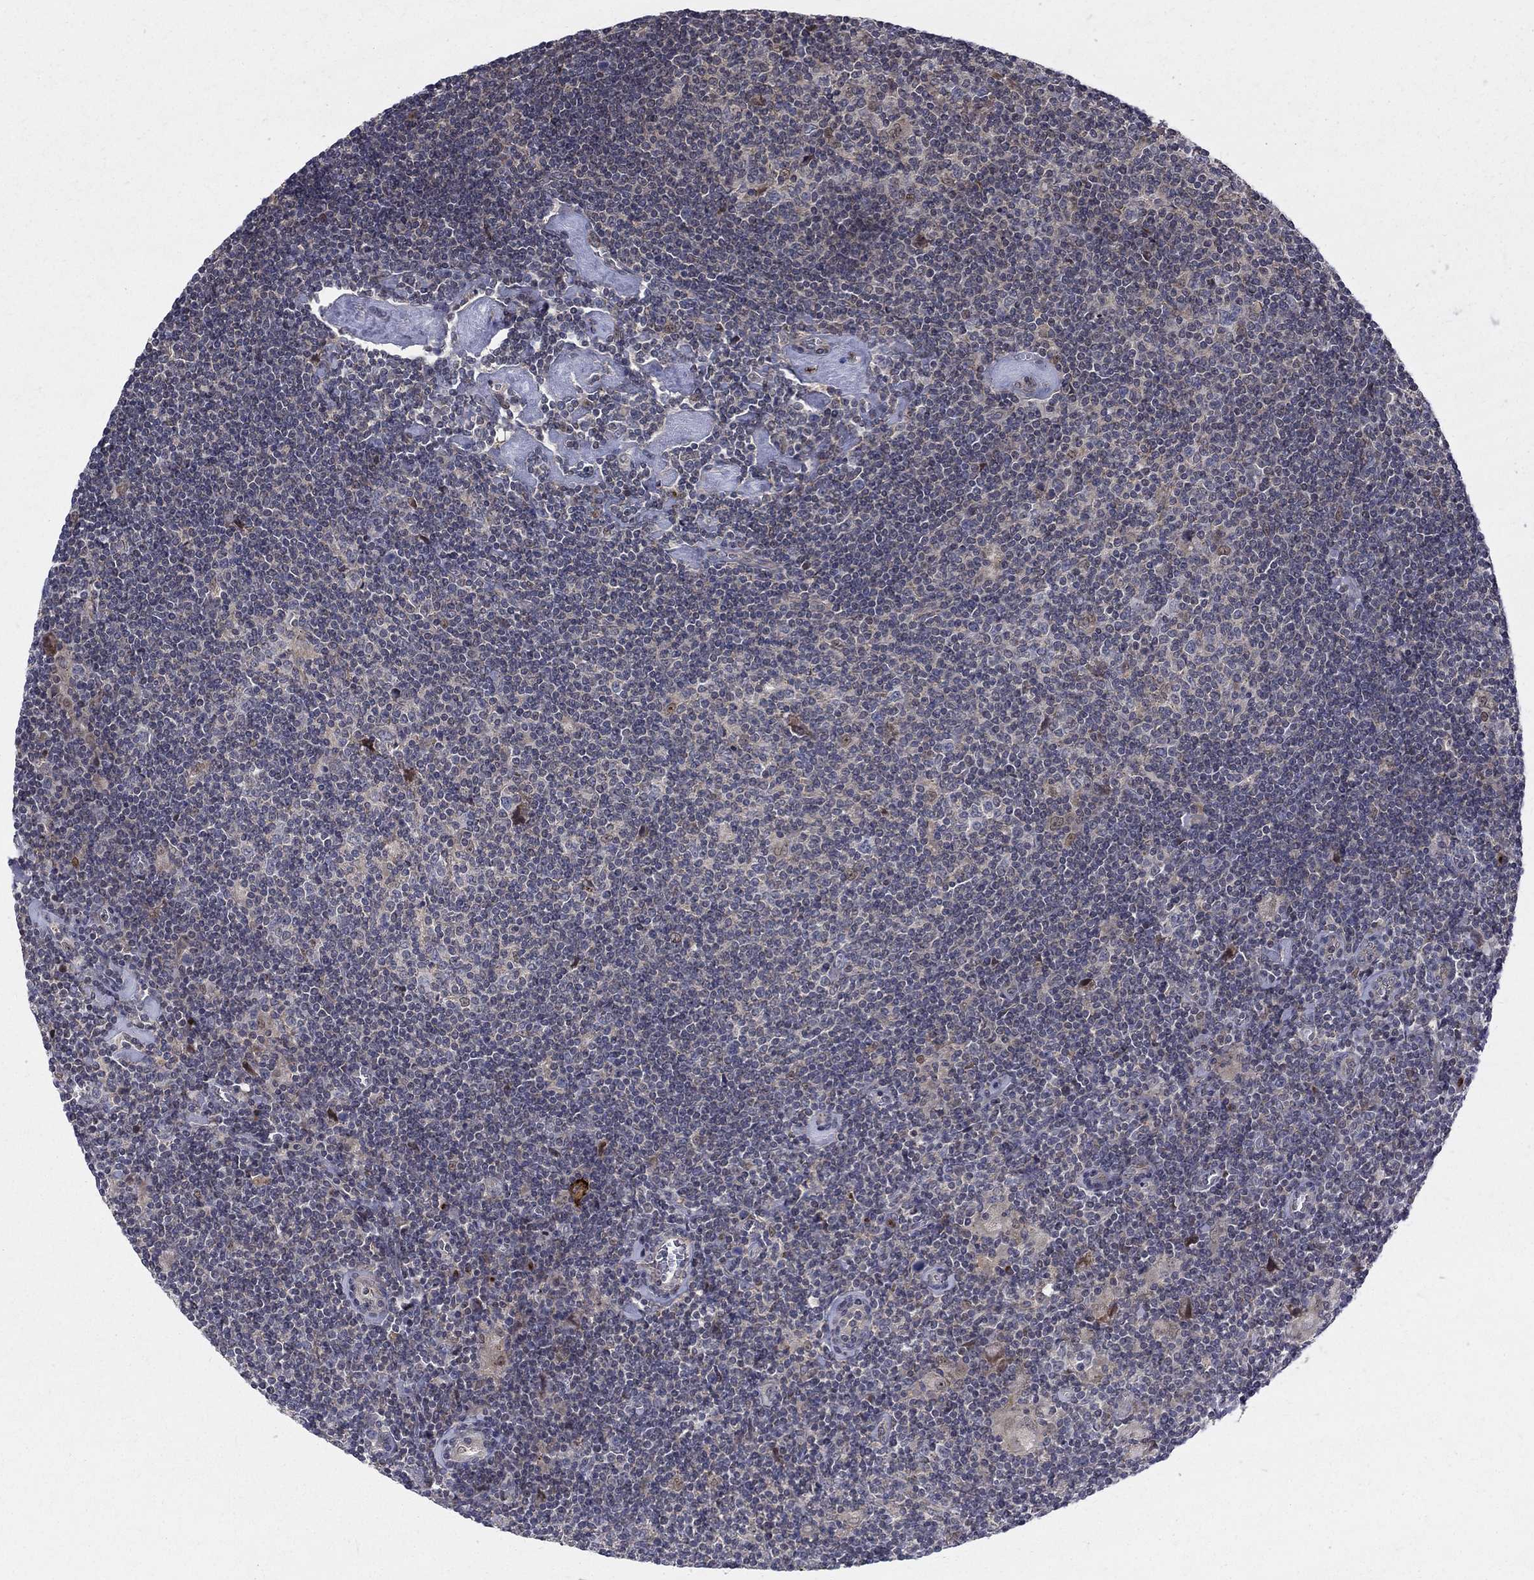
{"staining": {"intensity": "negative", "quantity": "none", "location": "none"}, "tissue": "lymphoma", "cell_type": "Tumor cells", "image_type": "cancer", "snomed": [{"axis": "morphology", "description": "Hodgkin's disease, NOS"}, {"axis": "topography", "description": "Lymph node"}], "caption": "Lymphoma was stained to show a protein in brown. There is no significant staining in tumor cells.", "gene": "WDR19", "patient": {"sex": "male", "age": 40}}